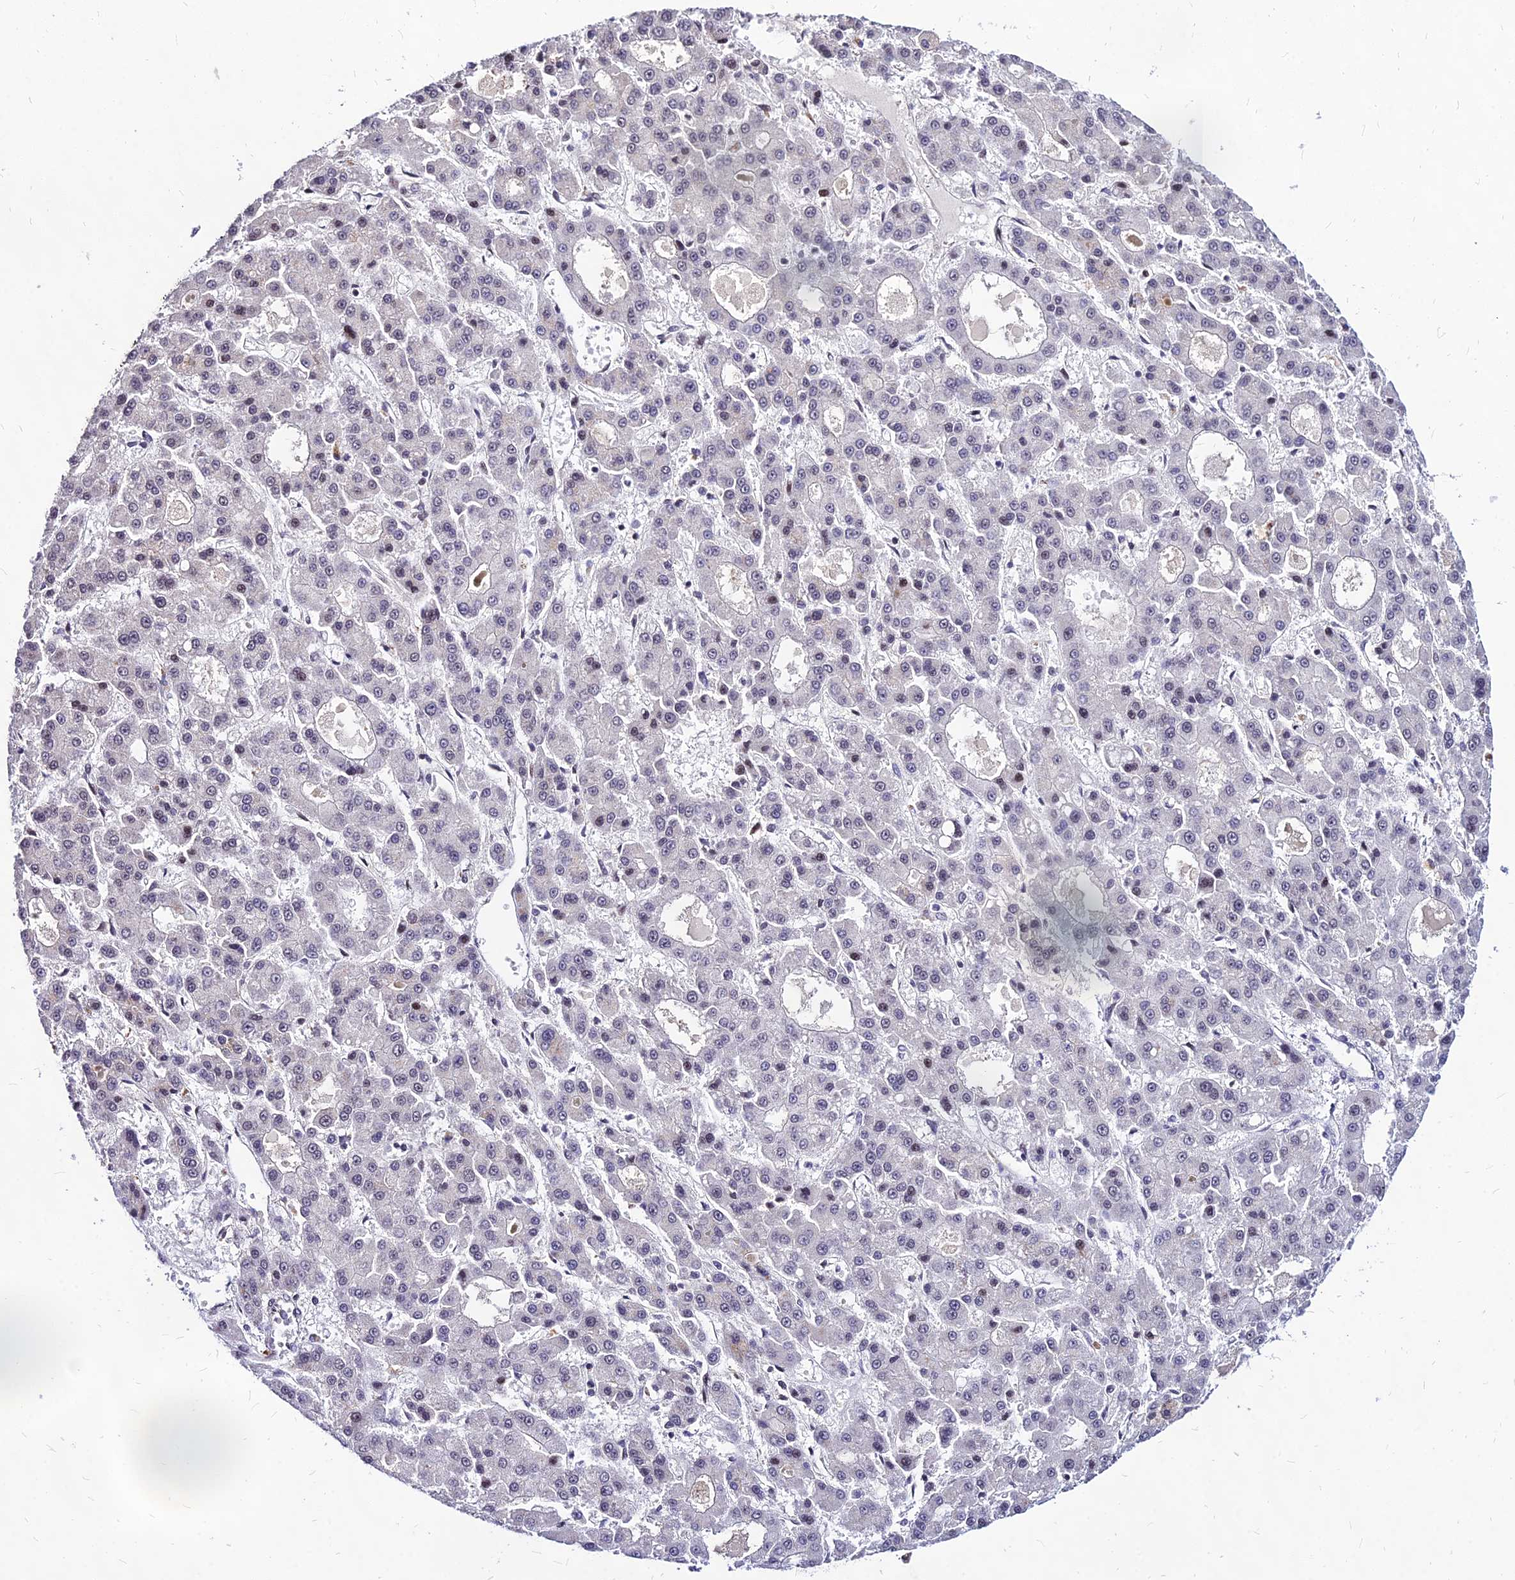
{"staining": {"intensity": "negative", "quantity": "none", "location": "none"}, "tissue": "liver cancer", "cell_type": "Tumor cells", "image_type": "cancer", "snomed": [{"axis": "morphology", "description": "Carcinoma, Hepatocellular, NOS"}, {"axis": "topography", "description": "Liver"}], "caption": "Hepatocellular carcinoma (liver) was stained to show a protein in brown. There is no significant positivity in tumor cells. (Brightfield microscopy of DAB immunohistochemistry at high magnification).", "gene": "DDX55", "patient": {"sex": "male", "age": 70}}